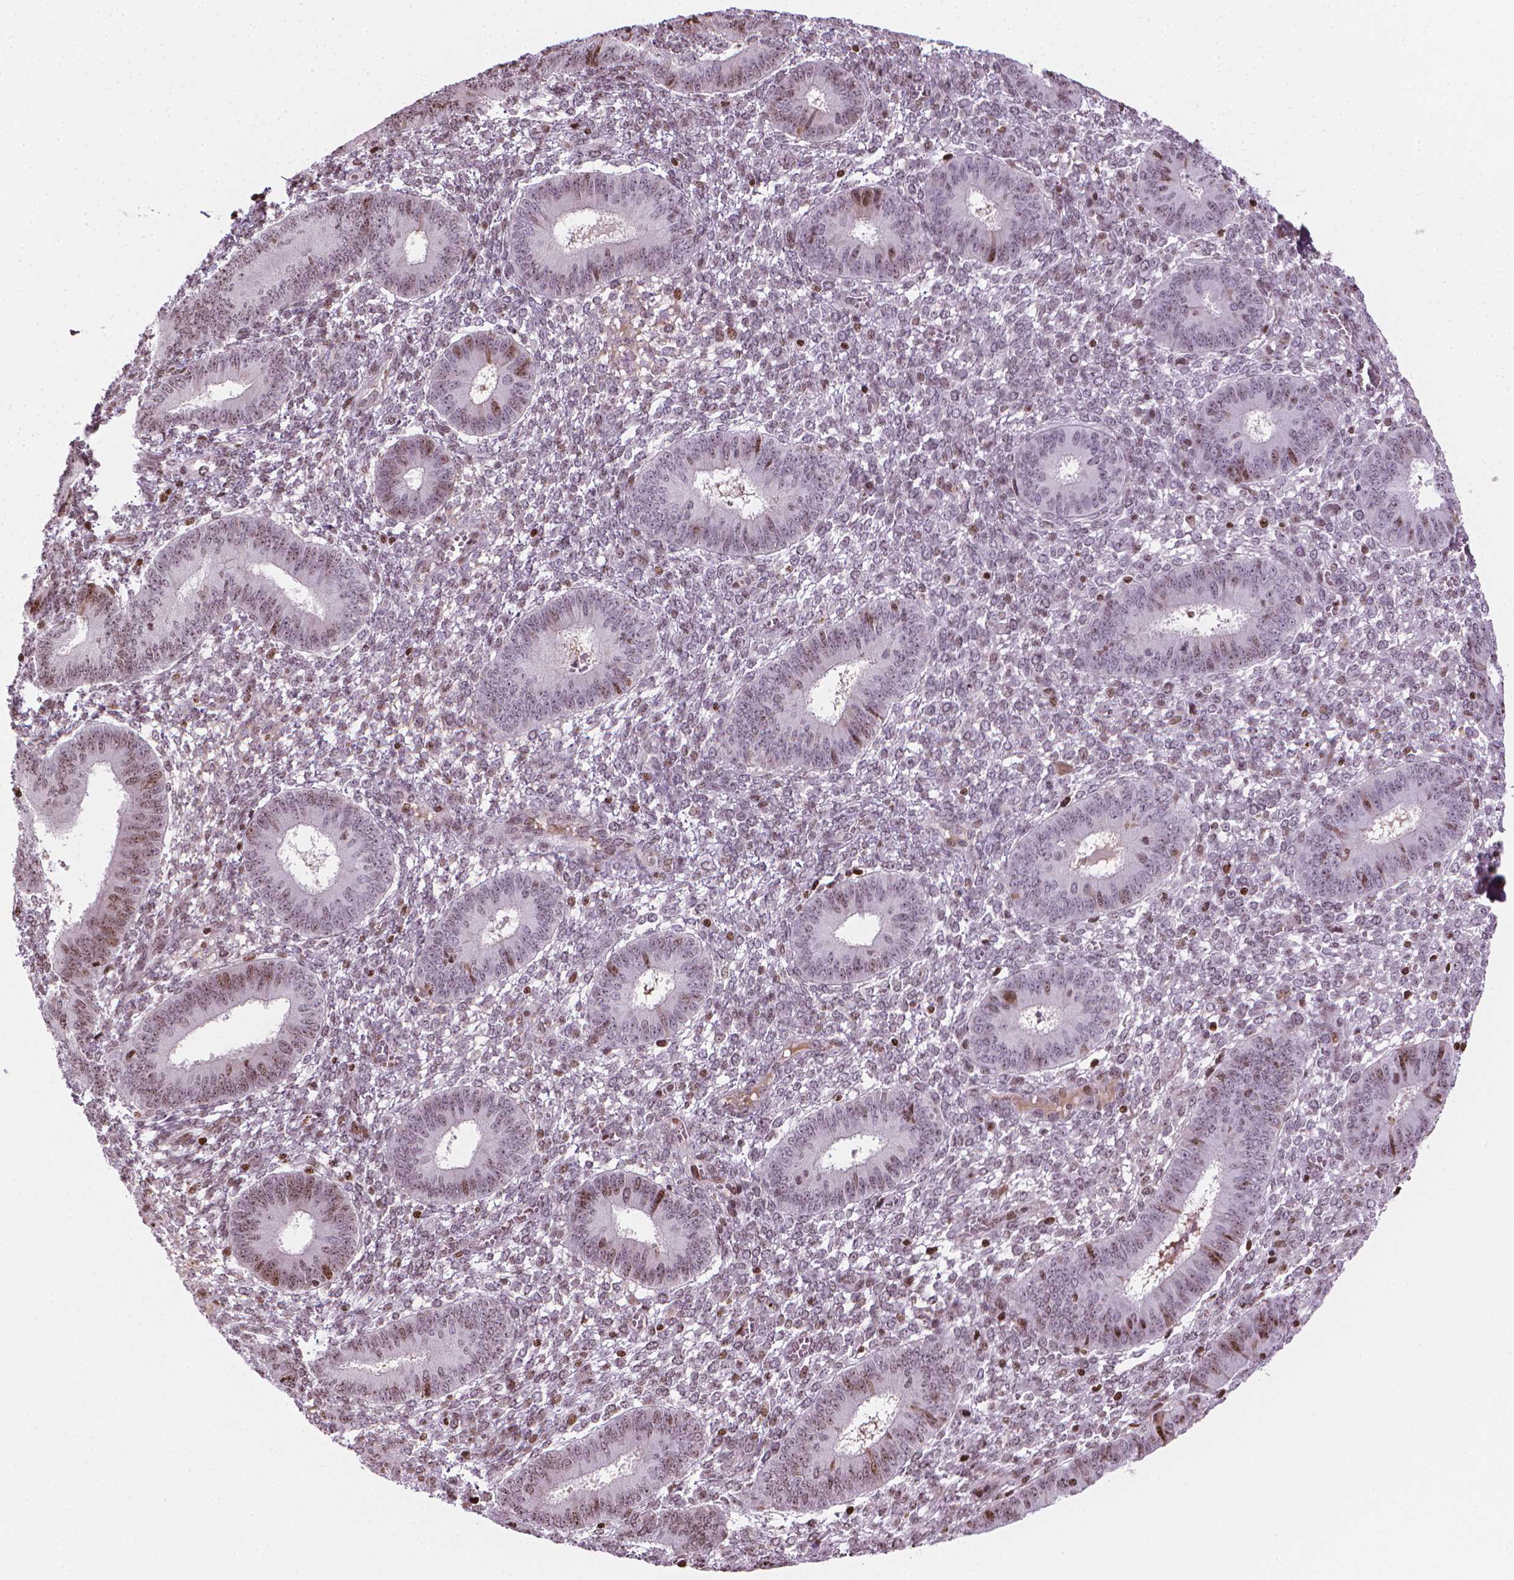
{"staining": {"intensity": "moderate", "quantity": "25%-75%", "location": "nuclear"}, "tissue": "endometrium", "cell_type": "Cells in endometrial stroma", "image_type": "normal", "snomed": [{"axis": "morphology", "description": "Normal tissue, NOS"}, {"axis": "topography", "description": "Endometrium"}], "caption": "Immunohistochemistry of benign human endometrium exhibits medium levels of moderate nuclear staining in approximately 25%-75% of cells in endometrial stroma. The staining was performed using DAB (3,3'-diaminobenzidine), with brown indicating positive protein expression. Nuclei are stained blue with hematoxylin.", "gene": "PIP4K2A", "patient": {"sex": "female", "age": 42}}